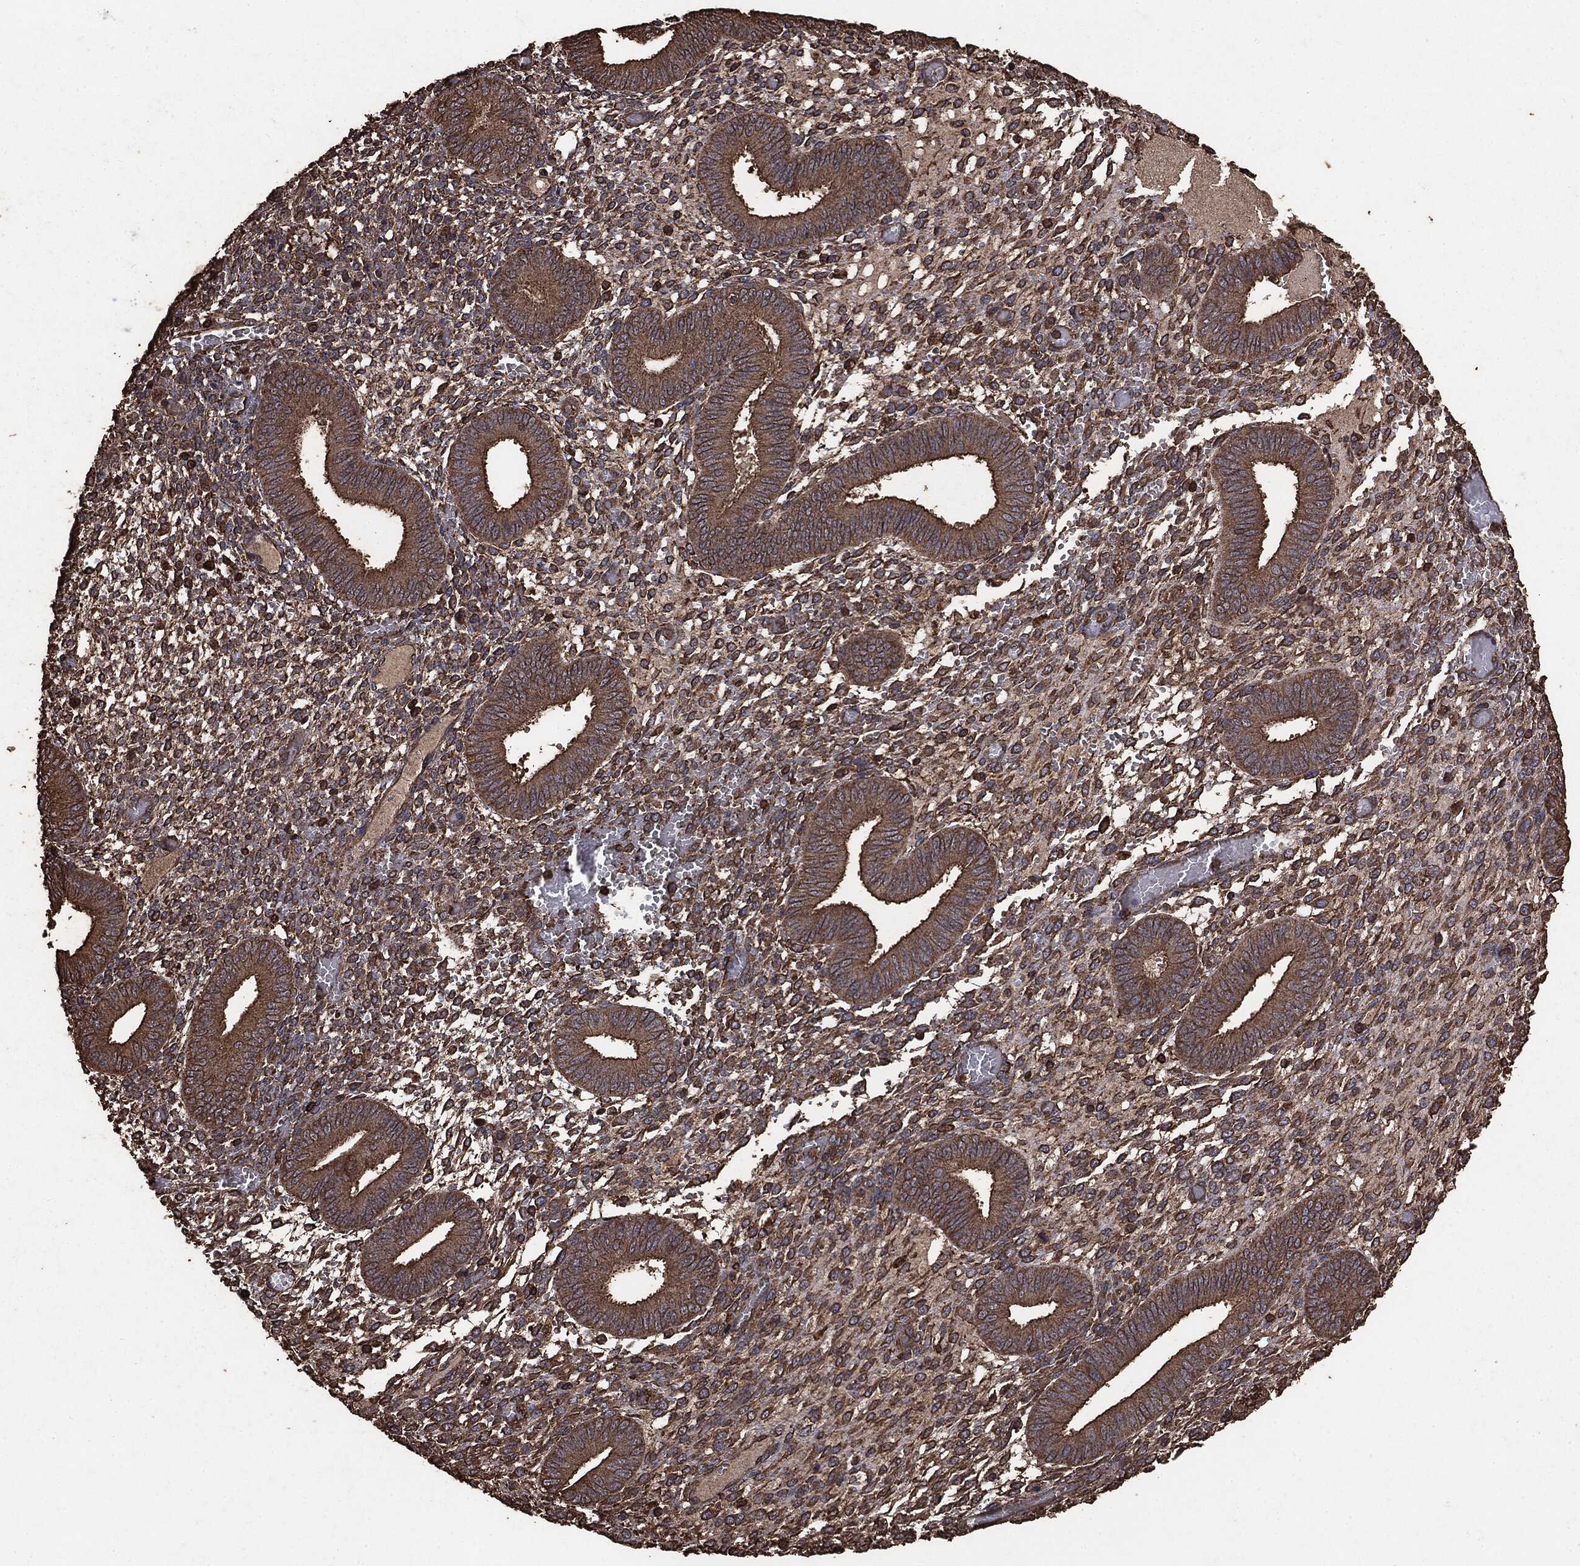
{"staining": {"intensity": "moderate", "quantity": ">75%", "location": "cytoplasmic/membranous"}, "tissue": "endometrium", "cell_type": "Cells in endometrial stroma", "image_type": "normal", "snomed": [{"axis": "morphology", "description": "Normal tissue, NOS"}, {"axis": "topography", "description": "Endometrium"}], "caption": "Benign endometrium was stained to show a protein in brown. There is medium levels of moderate cytoplasmic/membranous expression in approximately >75% of cells in endometrial stroma.", "gene": "MTOR", "patient": {"sex": "female", "age": 42}}